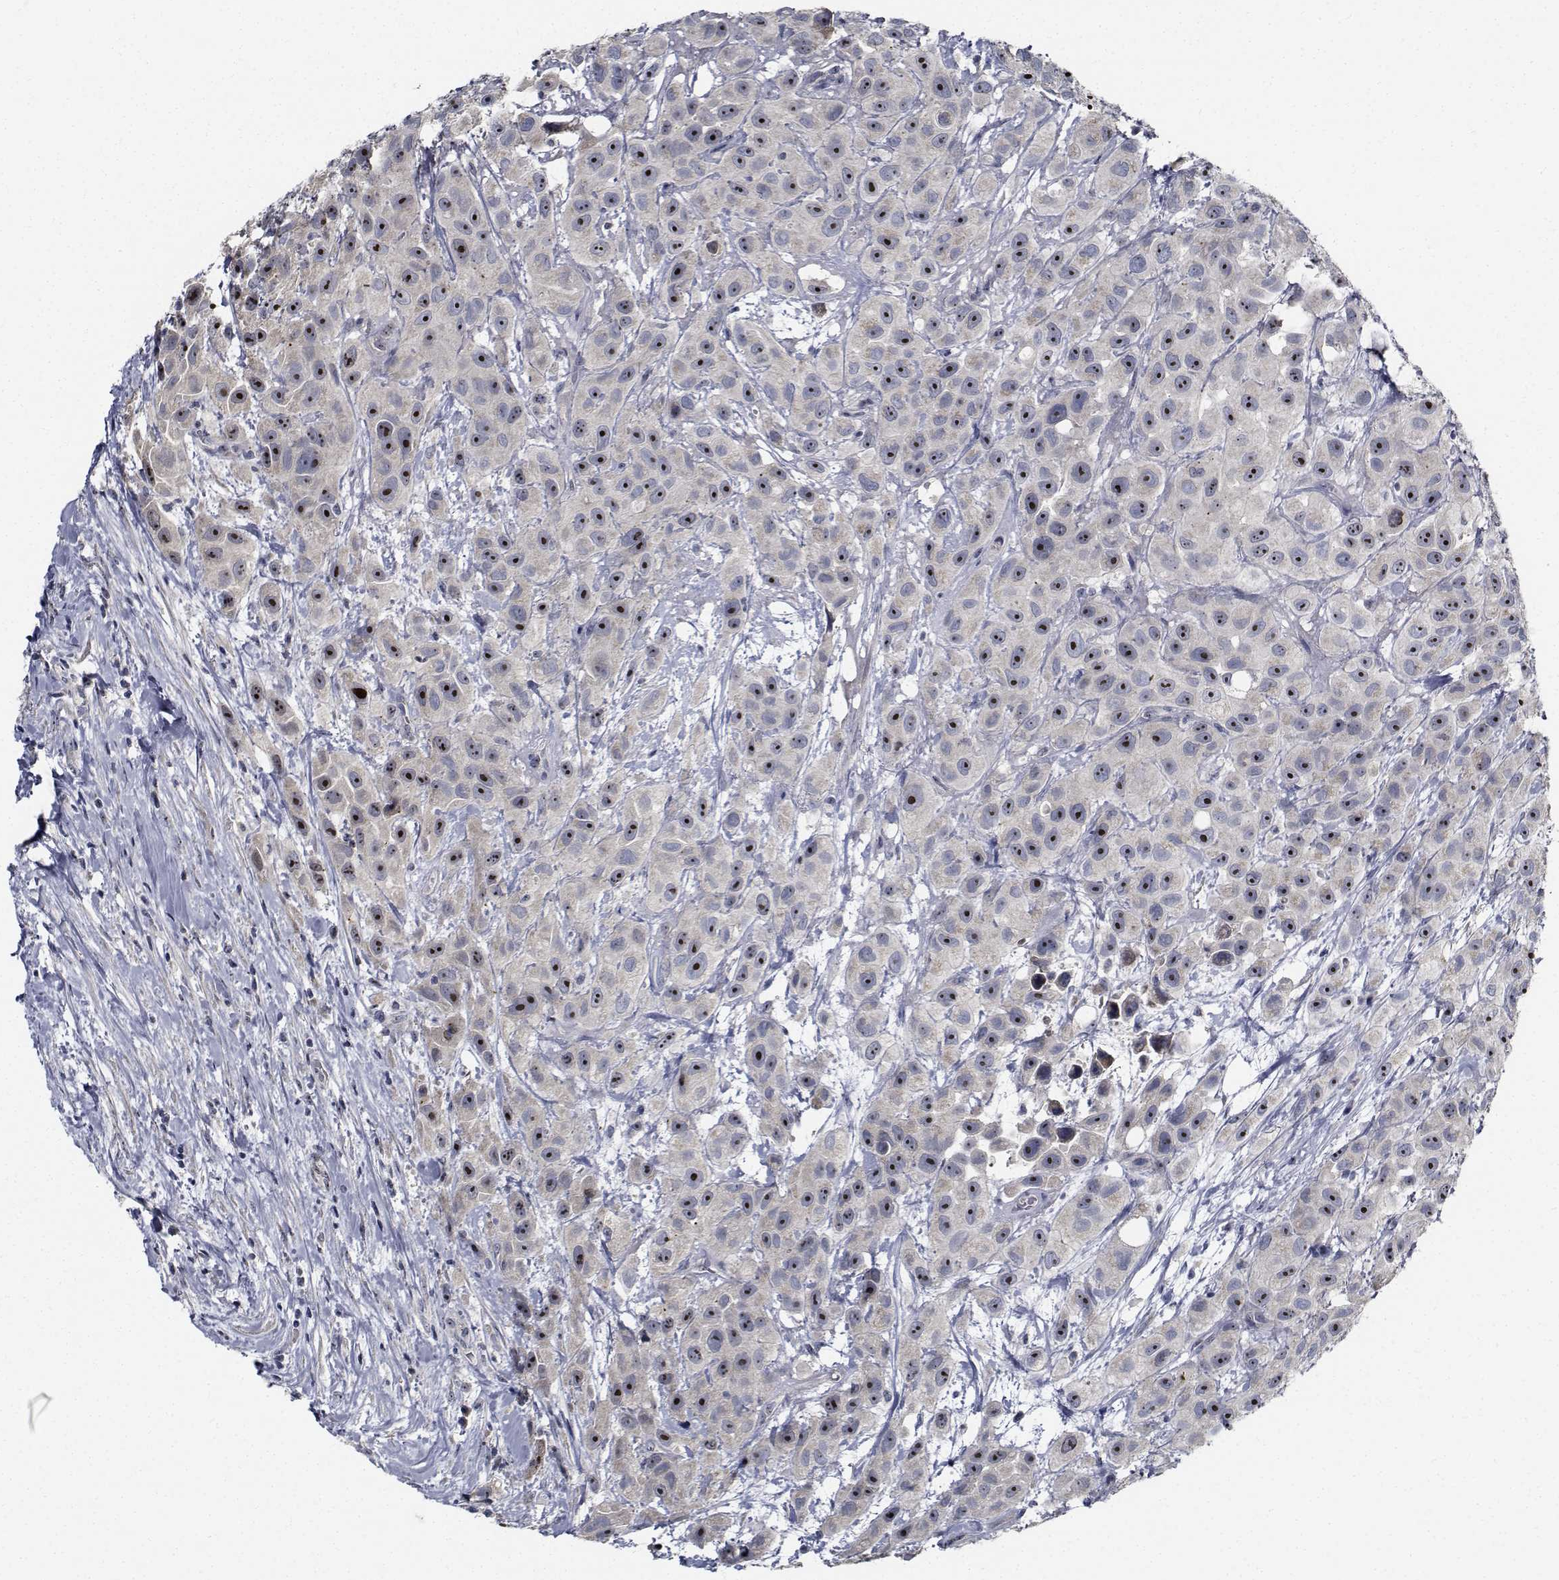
{"staining": {"intensity": "strong", "quantity": ">75%", "location": "nuclear"}, "tissue": "urothelial cancer", "cell_type": "Tumor cells", "image_type": "cancer", "snomed": [{"axis": "morphology", "description": "Urothelial carcinoma, High grade"}, {"axis": "topography", "description": "Urinary bladder"}], "caption": "A high-resolution micrograph shows immunohistochemistry staining of urothelial cancer, which displays strong nuclear positivity in about >75% of tumor cells. The staining was performed using DAB (3,3'-diaminobenzidine), with brown indicating positive protein expression. Nuclei are stained blue with hematoxylin.", "gene": "NVL", "patient": {"sex": "male", "age": 79}}